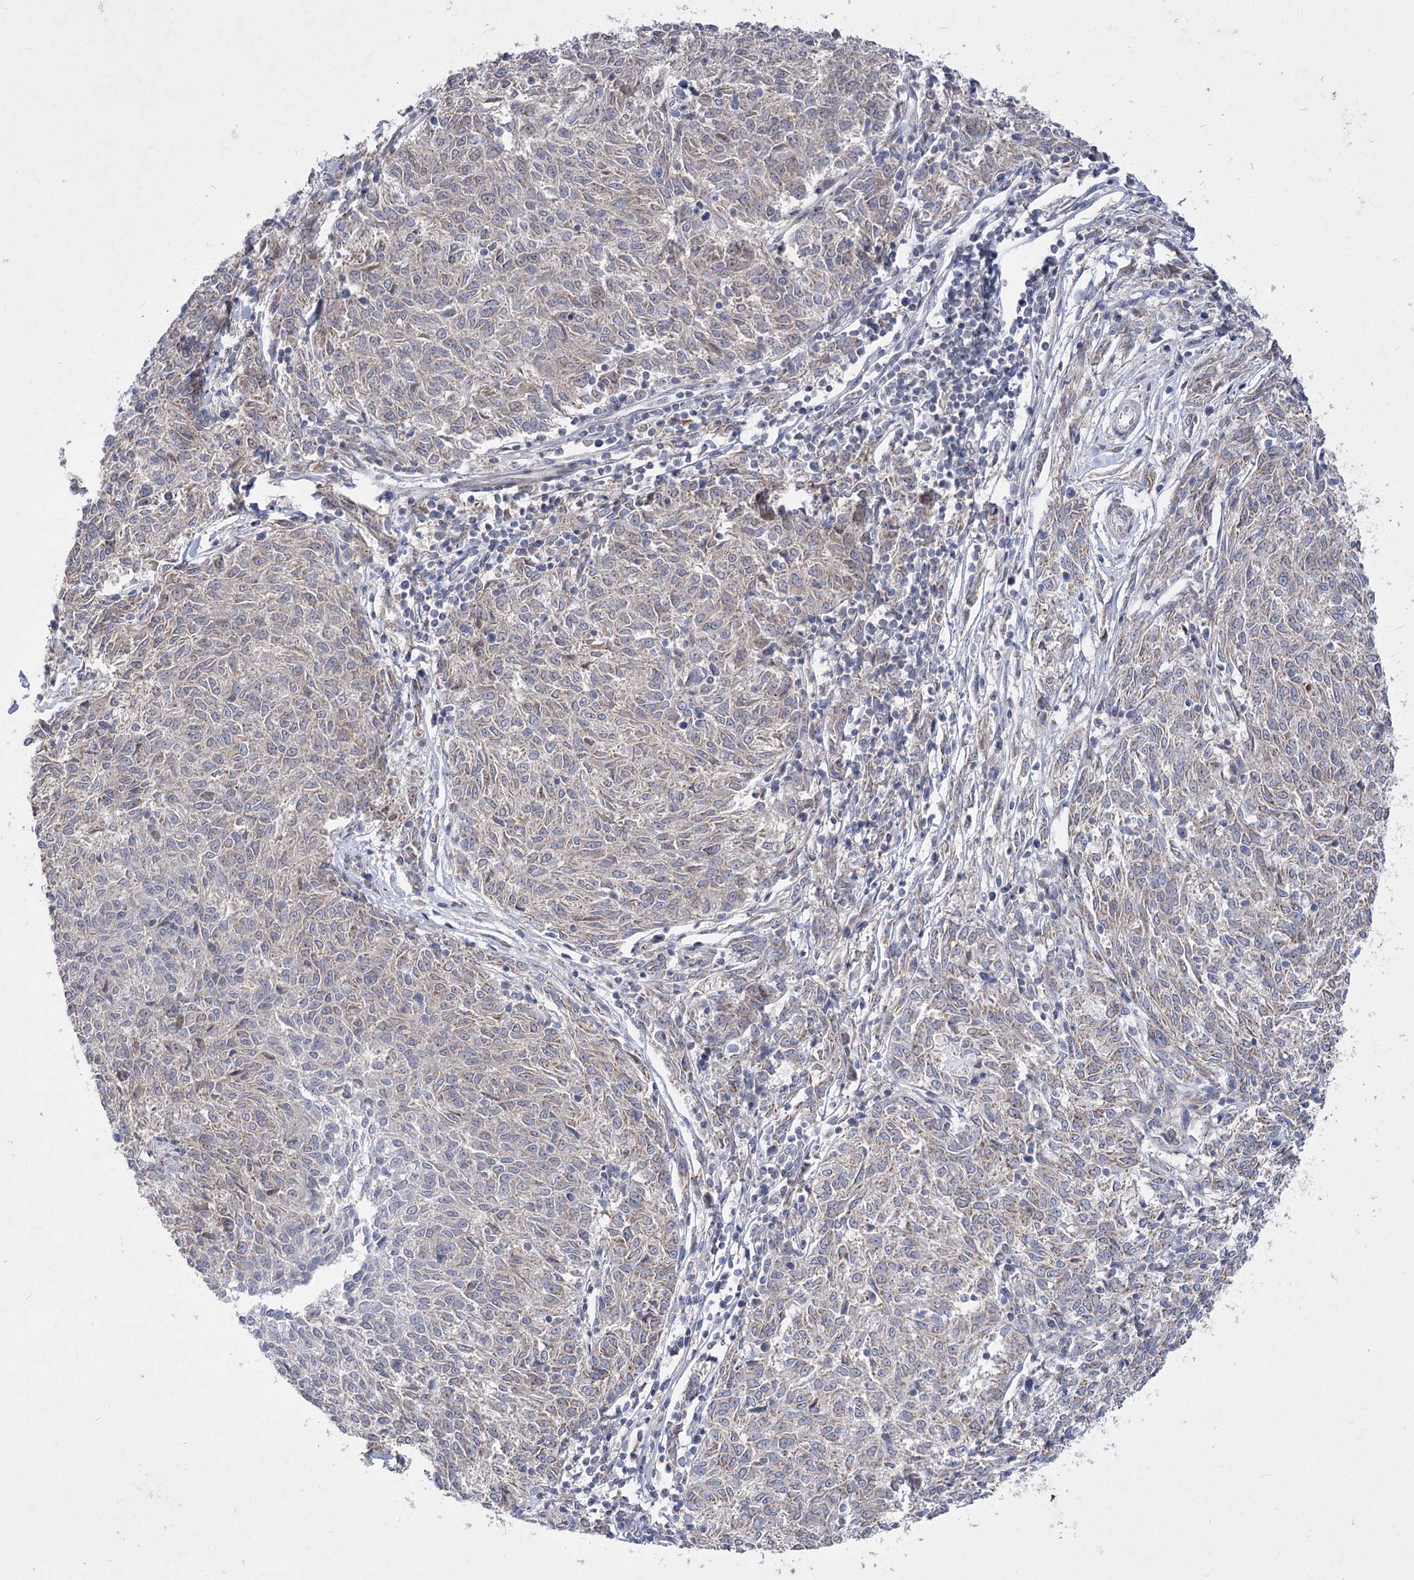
{"staining": {"intensity": "weak", "quantity": "<25%", "location": "cytoplasmic/membranous"}, "tissue": "melanoma", "cell_type": "Tumor cells", "image_type": "cancer", "snomed": [{"axis": "morphology", "description": "Malignant melanoma, NOS"}, {"axis": "topography", "description": "Skin"}], "caption": "A high-resolution photomicrograph shows immunohistochemistry (IHC) staining of melanoma, which exhibits no significant expression in tumor cells.", "gene": "PDHB", "patient": {"sex": "female", "age": 72}}